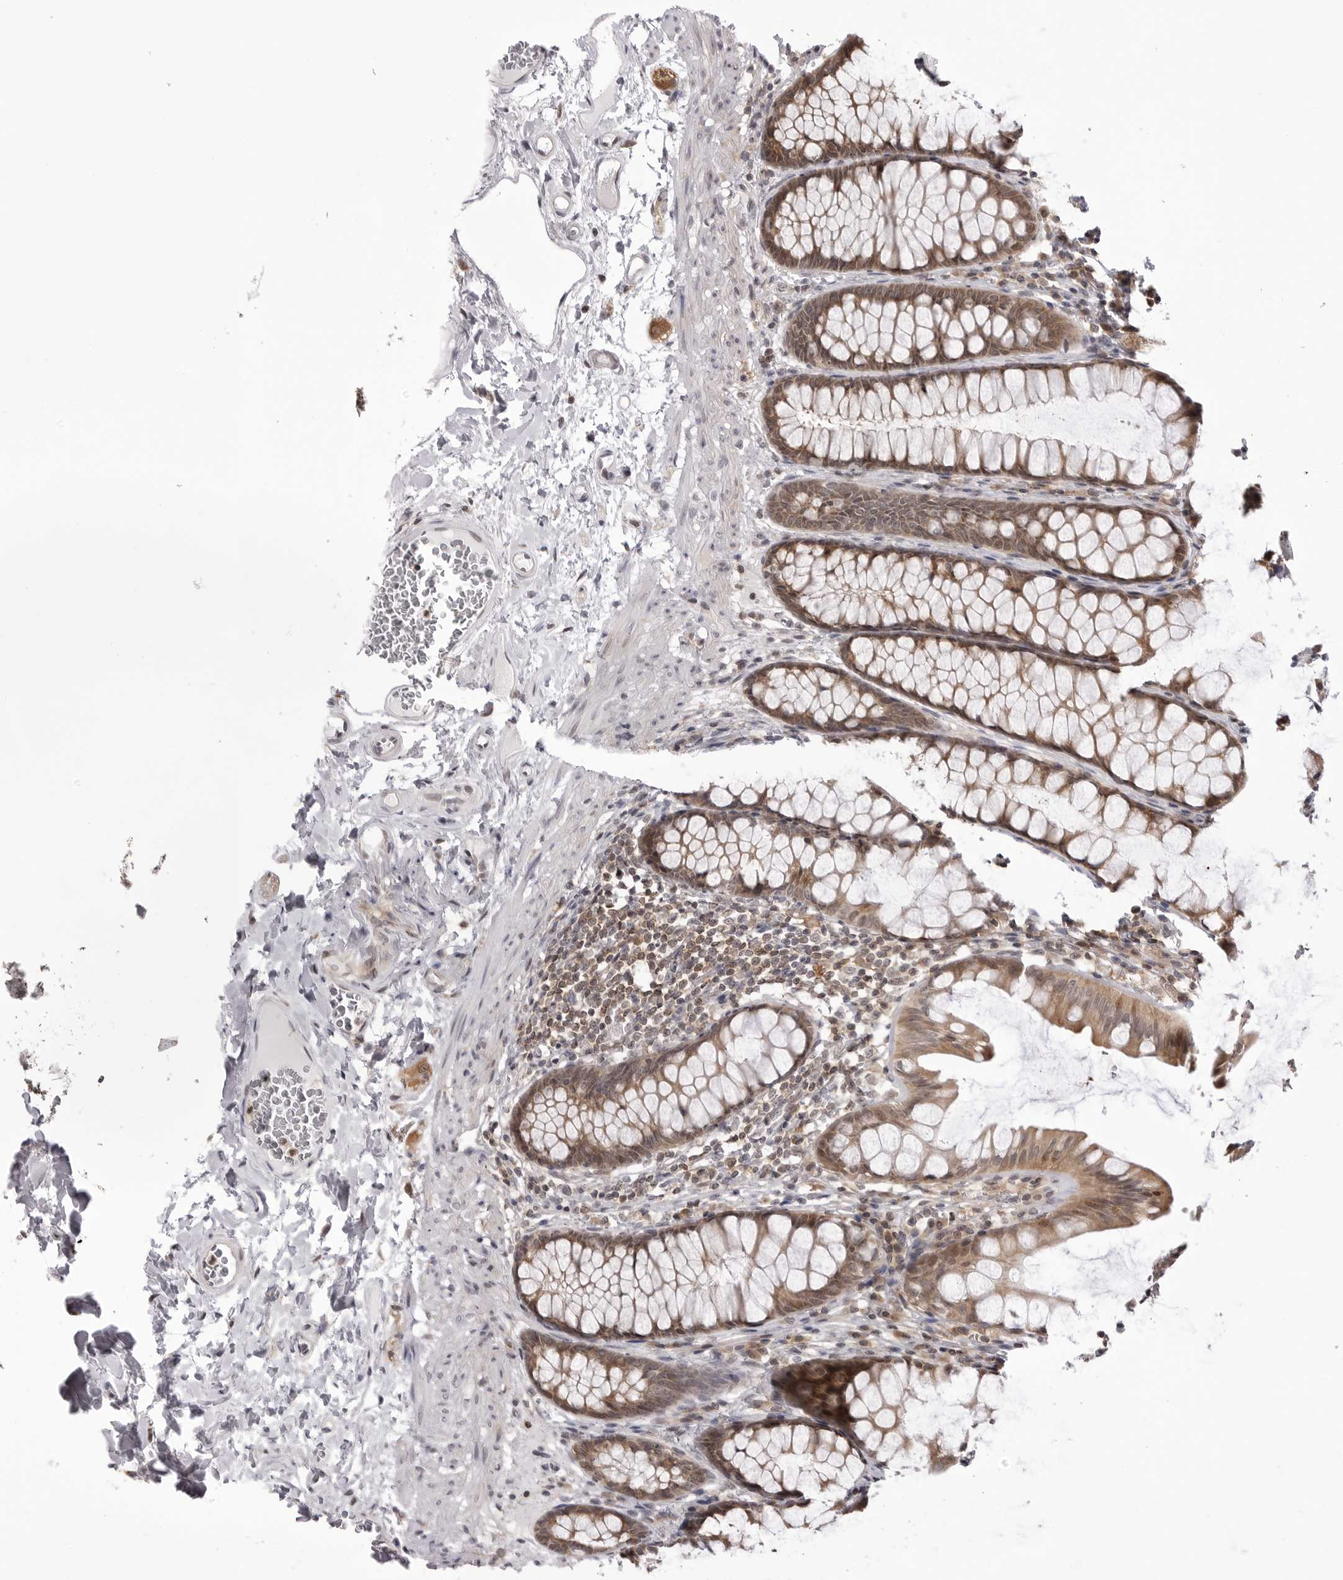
{"staining": {"intensity": "weak", "quantity": "25%-75%", "location": "cytoplasmic/membranous"}, "tissue": "colon", "cell_type": "Endothelial cells", "image_type": "normal", "snomed": [{"axis": "morphology", "description": "Normal tissue, NOS"}, {"axis": "topography", "description": "Colon"}], "caption": "The immunohistochemical stain highlights weak cytoplasmic/membranous expression in endothelial cells of normal colon. Ihc stains the protein of interest in brown and the nuclei are stained blue.", "gene": "PTK2B", "patient": {"sex": "female", "age": 55}}